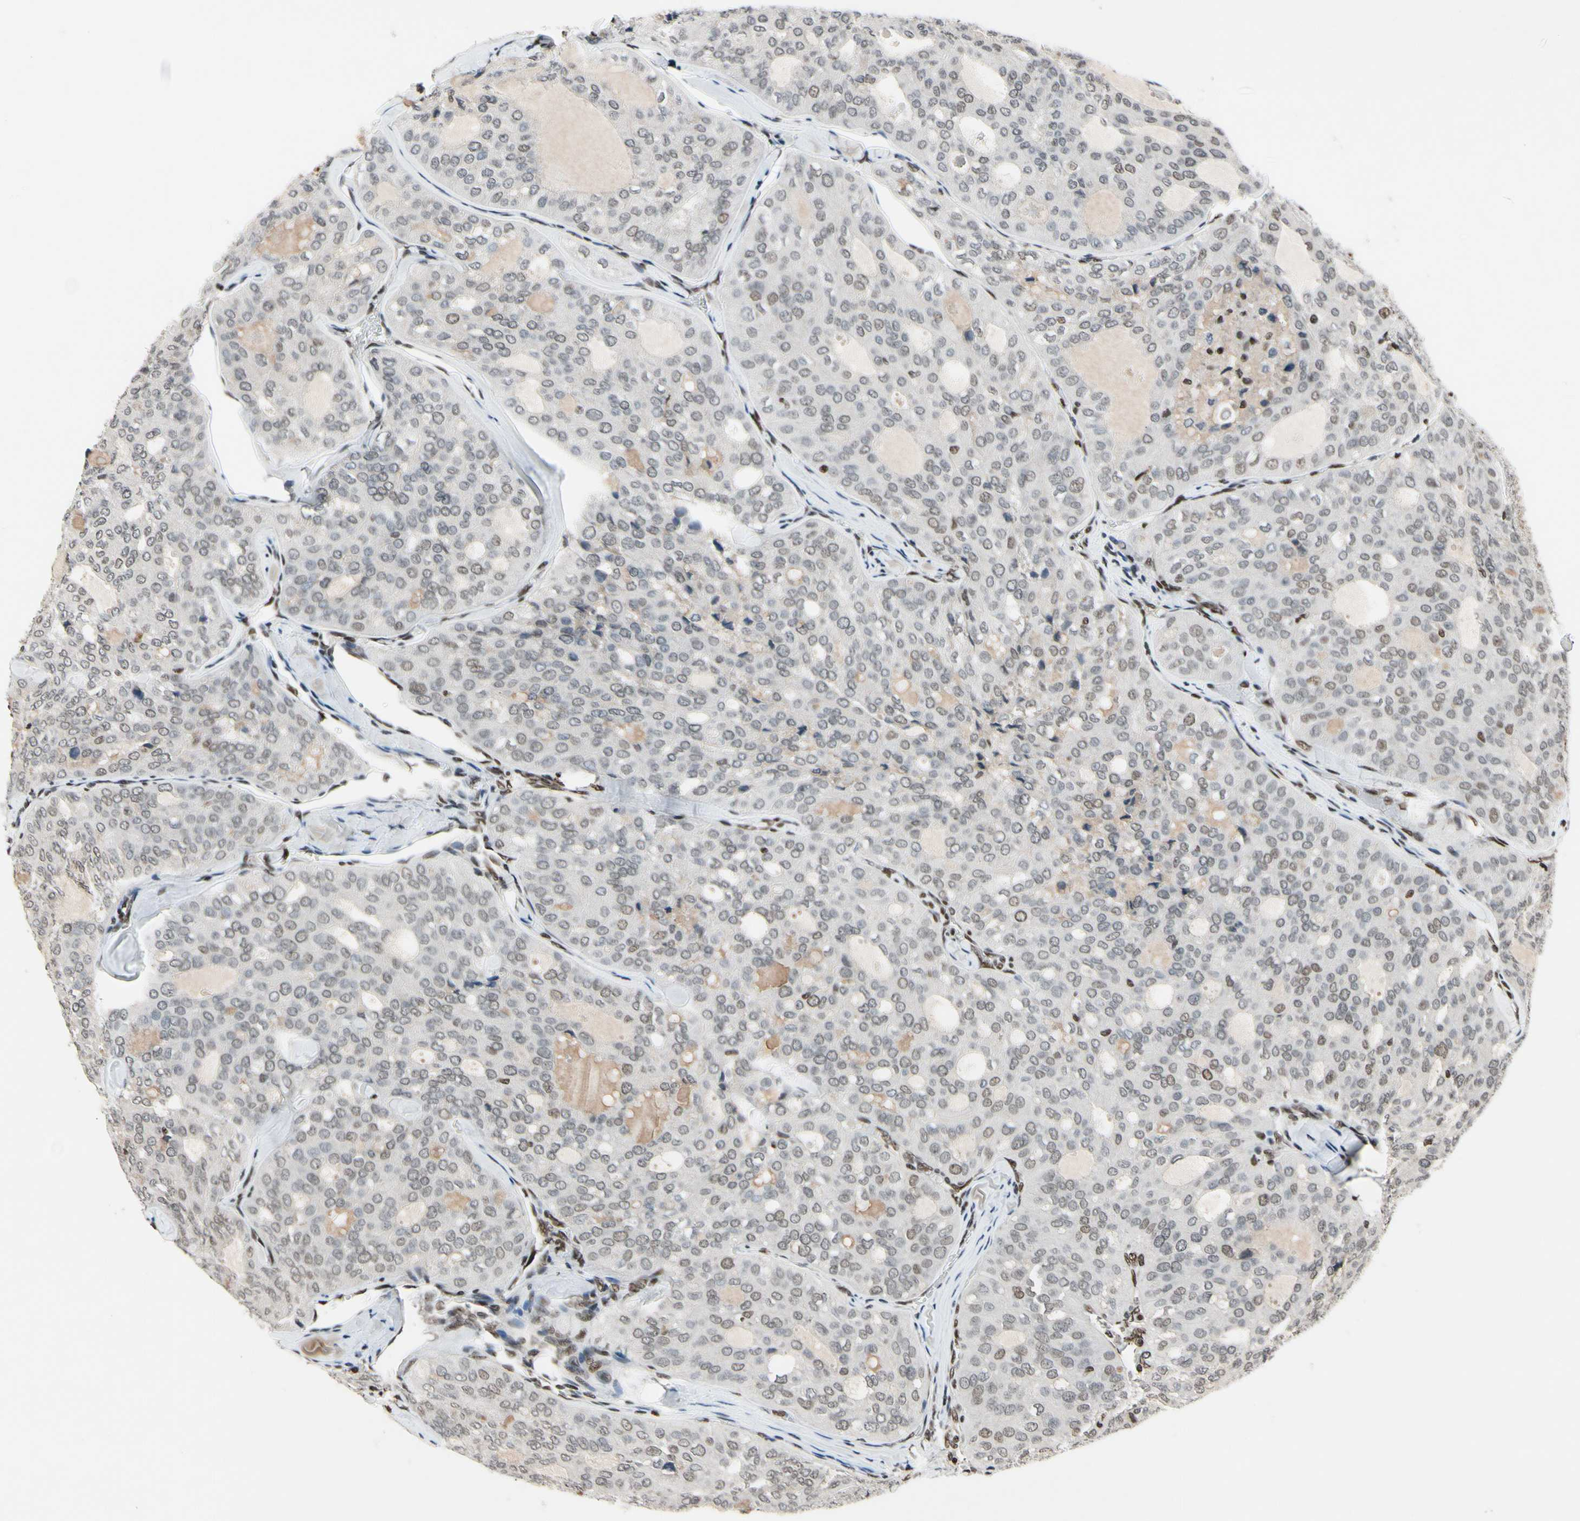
{"staining": {"intensity": "moderate", "quantity": "25%-75%", "location": "nuclear"}, "tissue": "thyroid cancer", "cell_type": "Tumor cells", "image_type": "cancer", "snomed": [{"axis": "morphology", "description": "Follicular adenoma carcinoma, NOS"}, {"axis": "topography", "description": "Thyroid gland"}], "caption": "DAB (3,3'-diaminobenzidine) immunohistochemical staining of follicular adenoma carcinoma (thyroid) displays moderate nuclear protein expression in about 25%-75% of tumor cells.", "gene": "RECQL", "patient": {"sex": "male", "age": 75}}